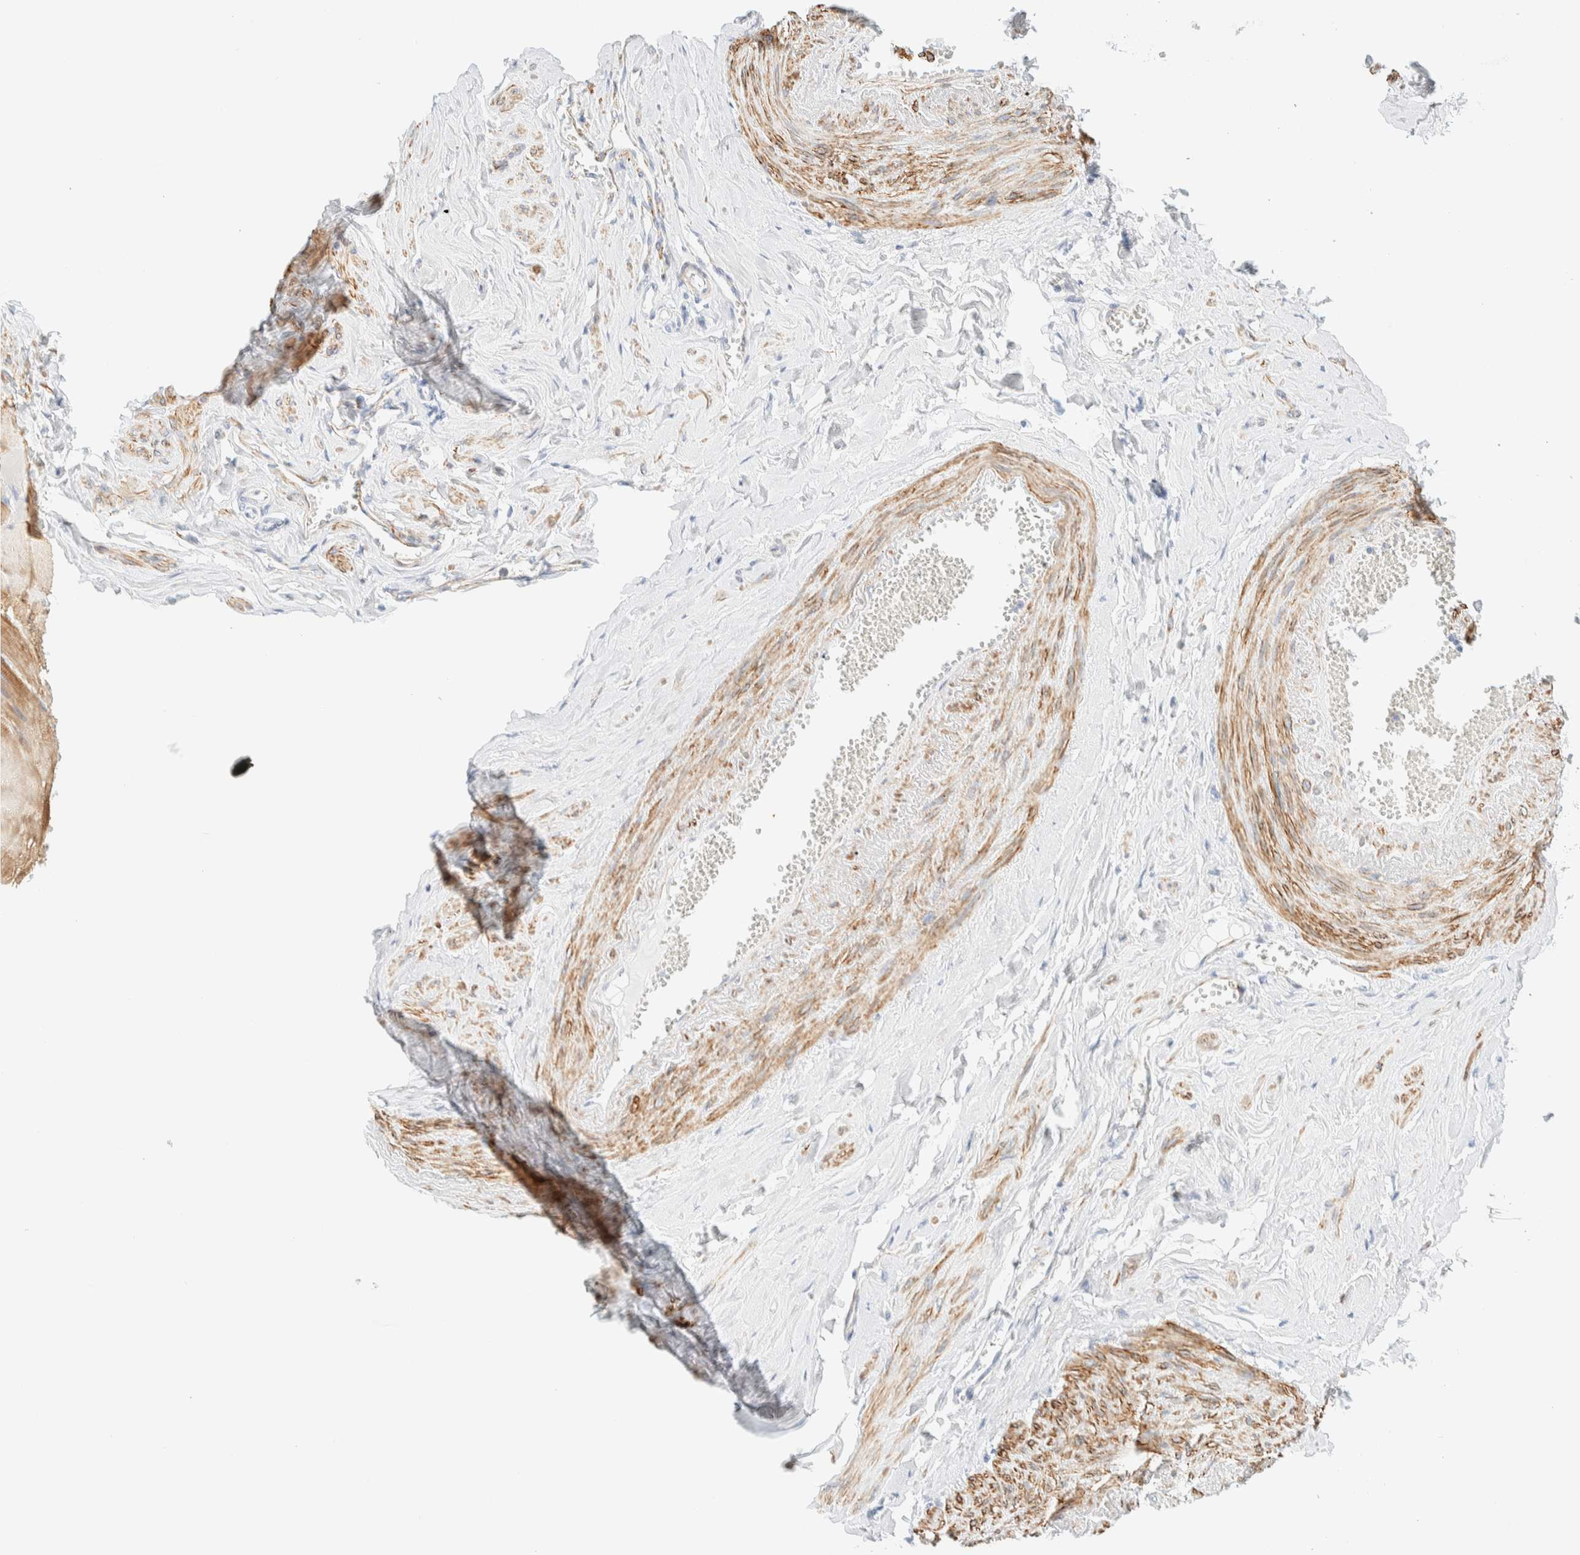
{"staining": {"intensity": "negative", "quantity": "none", "location": "none"}, "tissue": "adipose tissue", "cell_type": "Adipocytes", "image_type": "normal", "snomed": [{"axis": "morphology", "description": "Normal tissue, NOS"}, {"axis": "topography", "description": "Vascular tissue"}, {"axis": "topography", "description": "Fallopian tube"}, {"axis": "topography", "description": "Ovary"}], "caption": "This is an immunohistochemistry photomicrograph of normal adipose tissue. There is no expression in adipocytes.", "gene": "AFMID", "patient": {"sex": "female", "age": 67}}